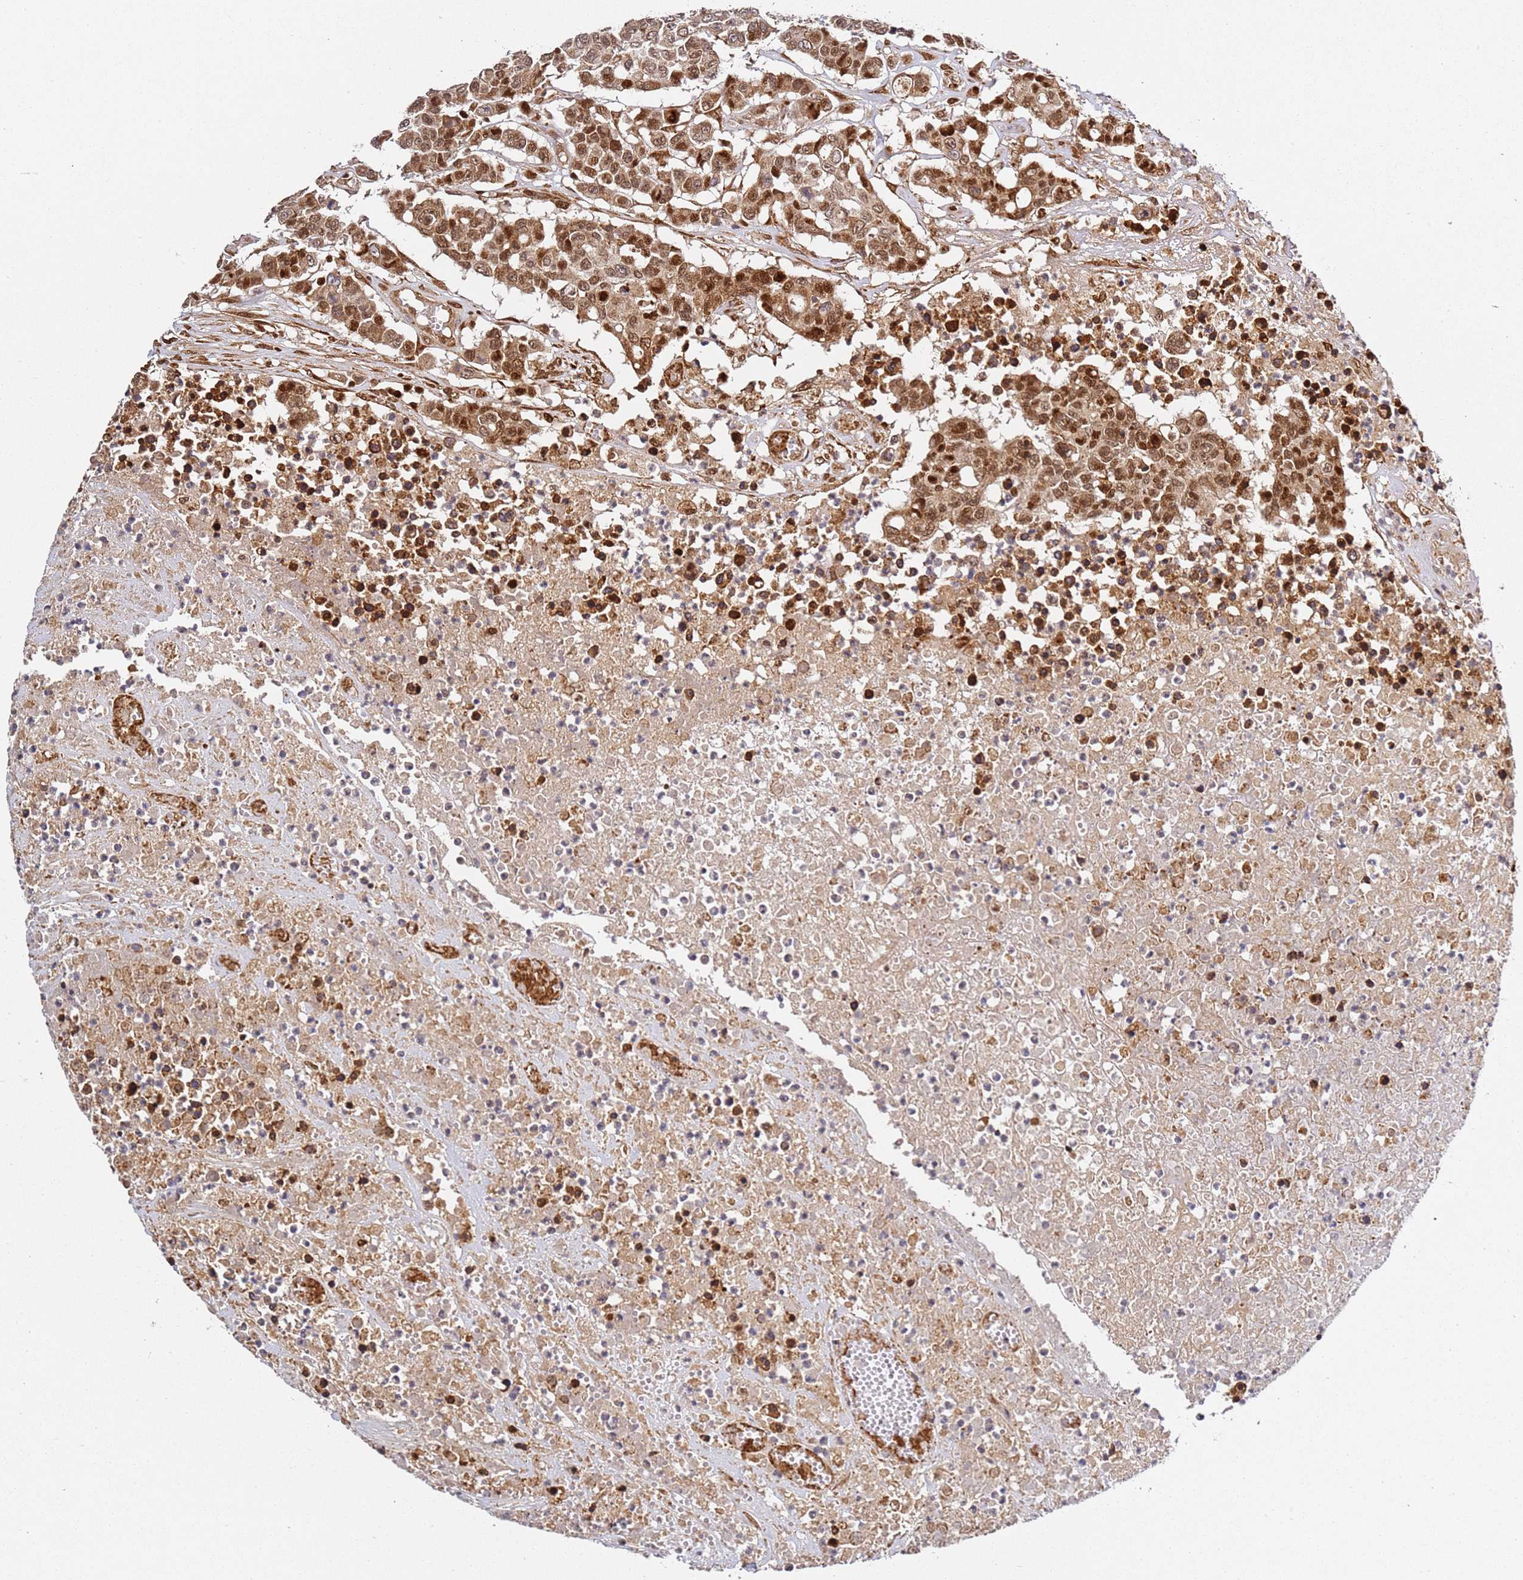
{"staining": {"intensity": "moderate", "quantity": ">75%", "location": "cytoplasmic/membranous,nuclear"}, "tissue": "colorectal cancer", "cell_type": "Tumor cells", "image_type": "cancer", "snomed": [{"axis": "morphology", "description": "Adenocarcinoma, NOS"}, {"axis": "topography", "description": "Colon"}], "caption": "A micrograph showing moderate cytoplasmic/membranous and nuclear staining in about >75% of tumor cells in colorectal cancer, as visualized by brown immunohistochemical staining.", "gene": "SMOX", "patient": {"sex": "male", "age": 51}}